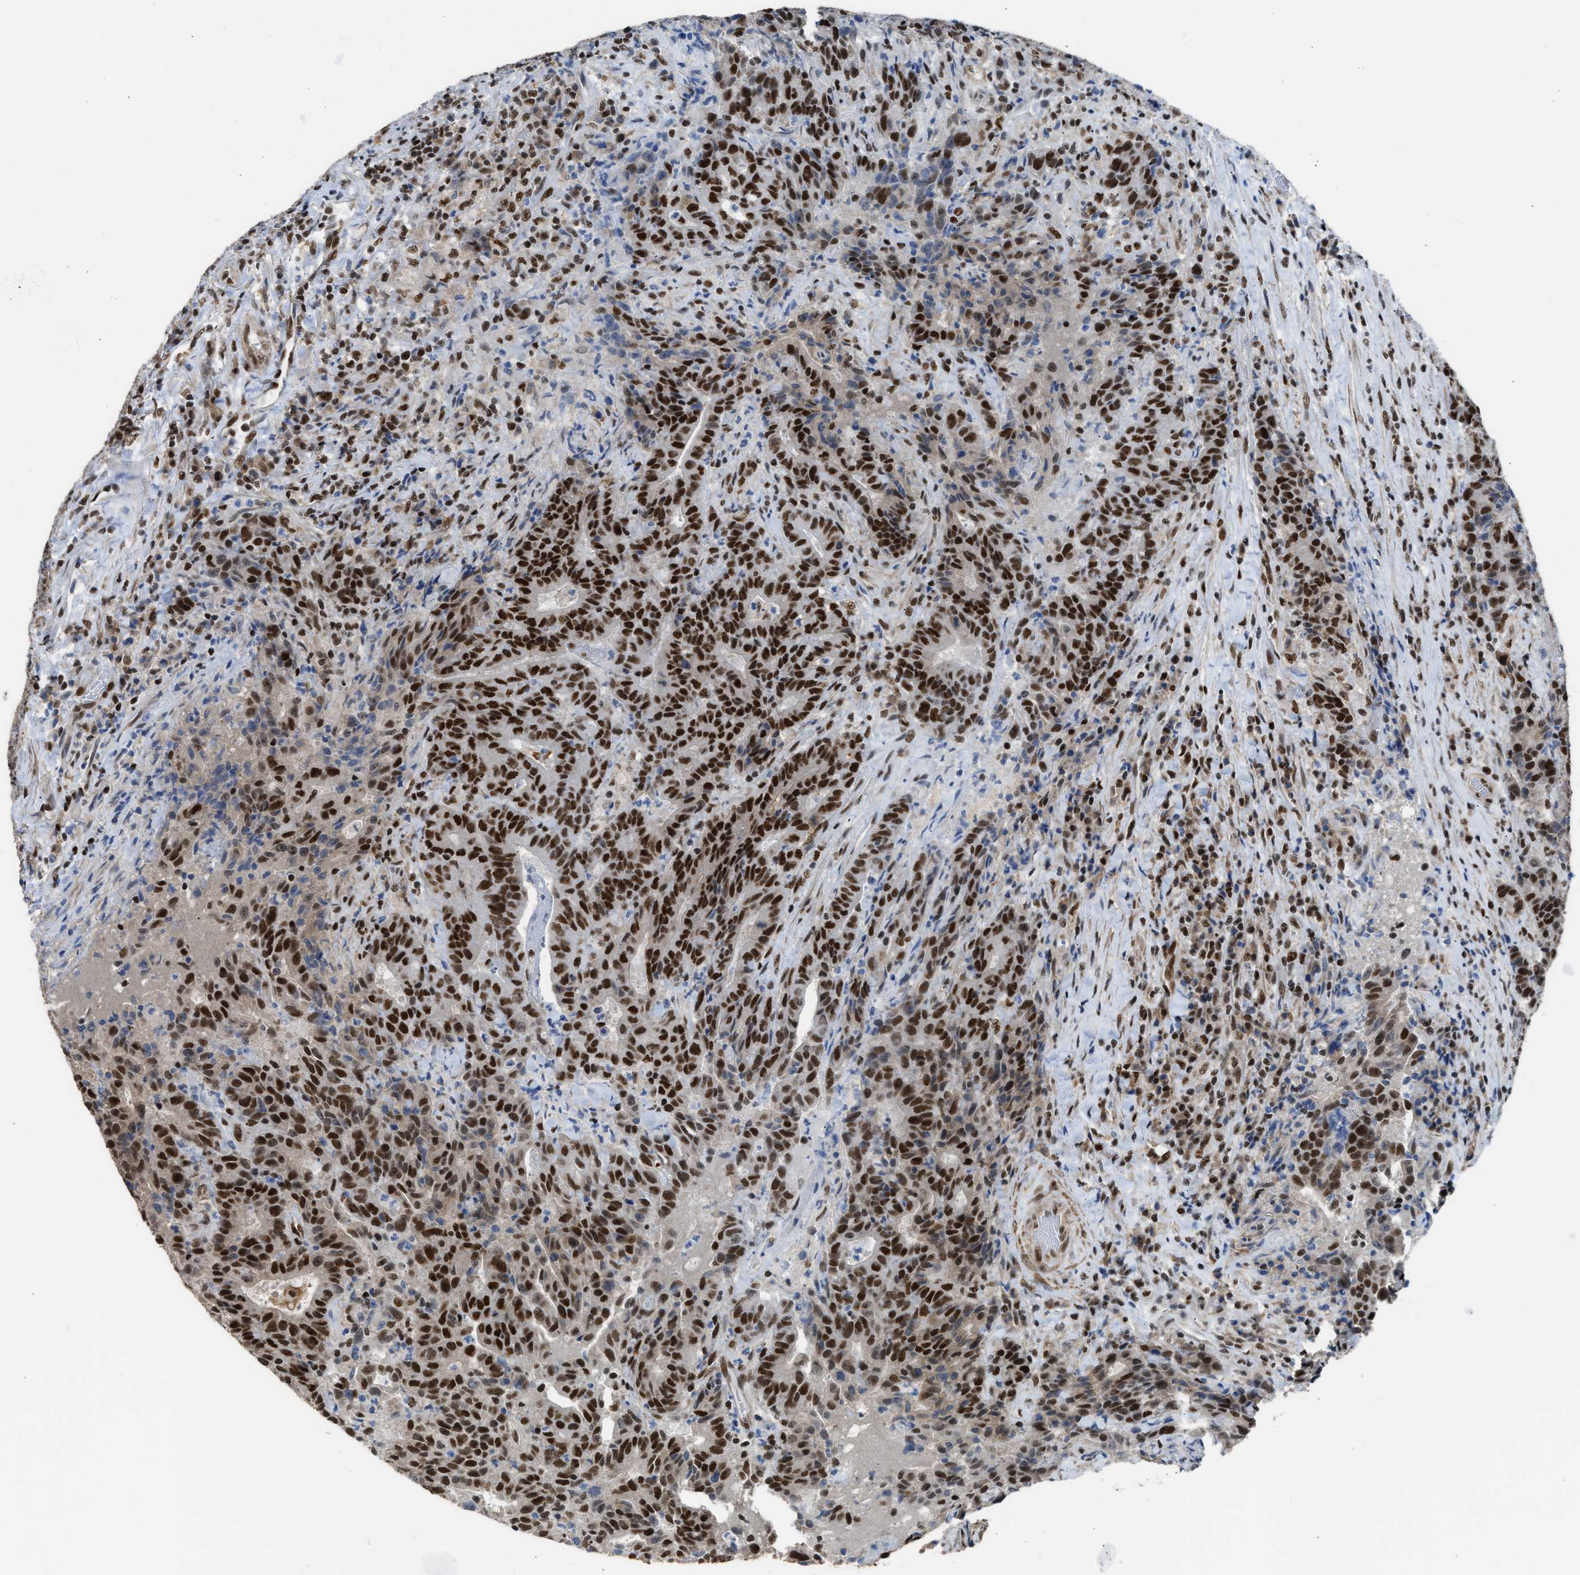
{"staining": {"intensity": "strong", "quantity": ">75%", "location": "nuclear"}, "tissue": "colorectal cancer", "cell_type": "Tumor cells", "image_type": "cancer", "snomed": [{"axis": "morphology", "description": "Adenocarcinoma, NOS"}, {"axis": "topography", "description": "Colon"}], "caption": "Immunohistochemistry (IHC) micrograph of neoplastic tissue: human colorectal cancer stained using immunohistochemistry reveals high levels of strong protein expression localized specifically in the nuclear of tumor cells, appearing as a nuclear brown color.", "gene": "SCAF4", "patient": {"sex": "female", "age": 75}}